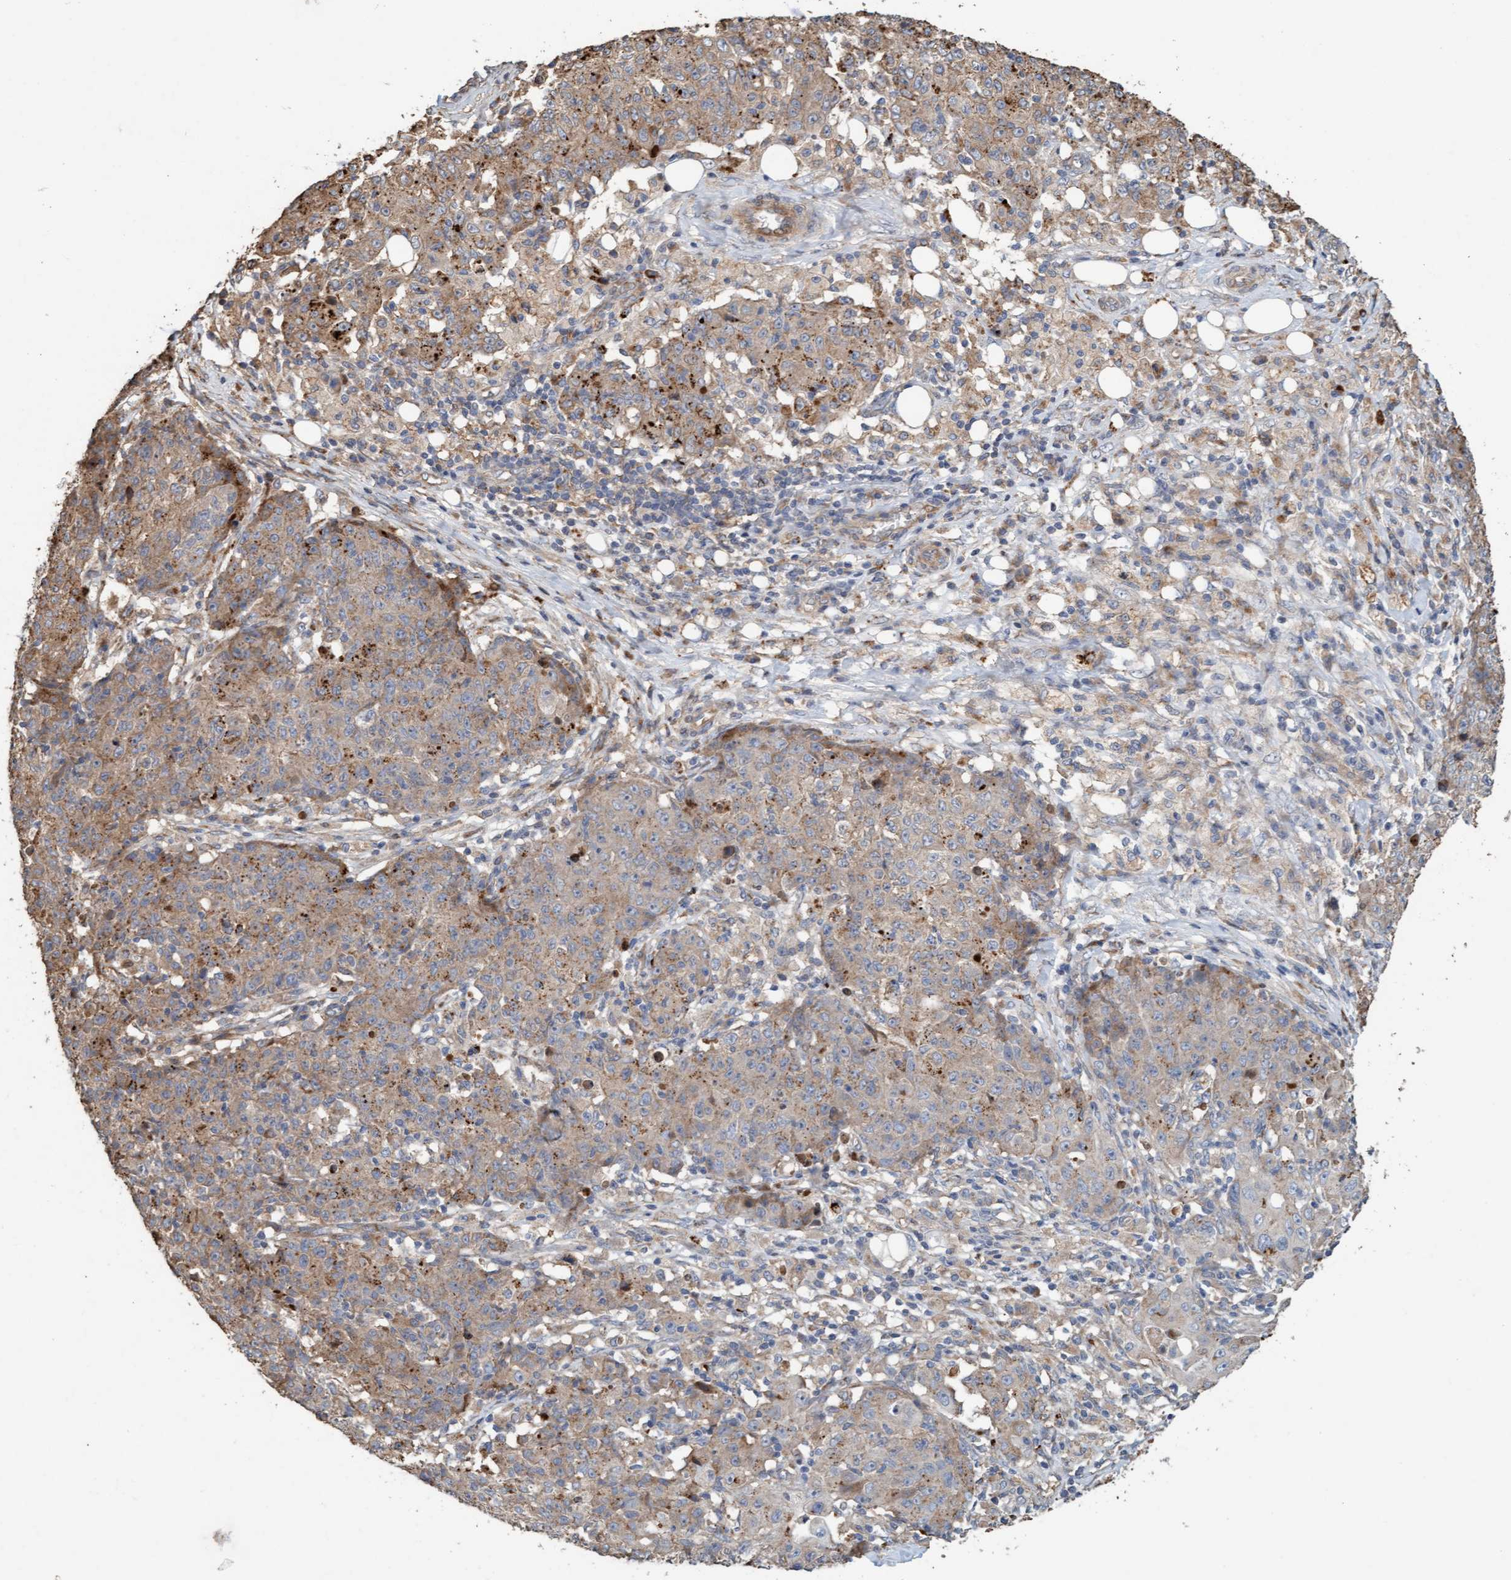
{"staining": {"intensity": "weak", "quantity": "<25%", "location": "cytoplasmic/membranous"}, "tissue": "ovarian cancer", "cell_type": "Tumor cells", "image_type": "cancer", "snomed": [{"axis": "morphology", "description": "Carcinoma, endometroid"}, {"axis": "topography", "description": "Ovary"}], "caption": "Ovarian cancer (endometroid carcinoma) was stained to show a protein in brown. There is no significant staining in tumor cells.", "gene": "LONRF1", "patient": {"sex": "female", "age": 42}}